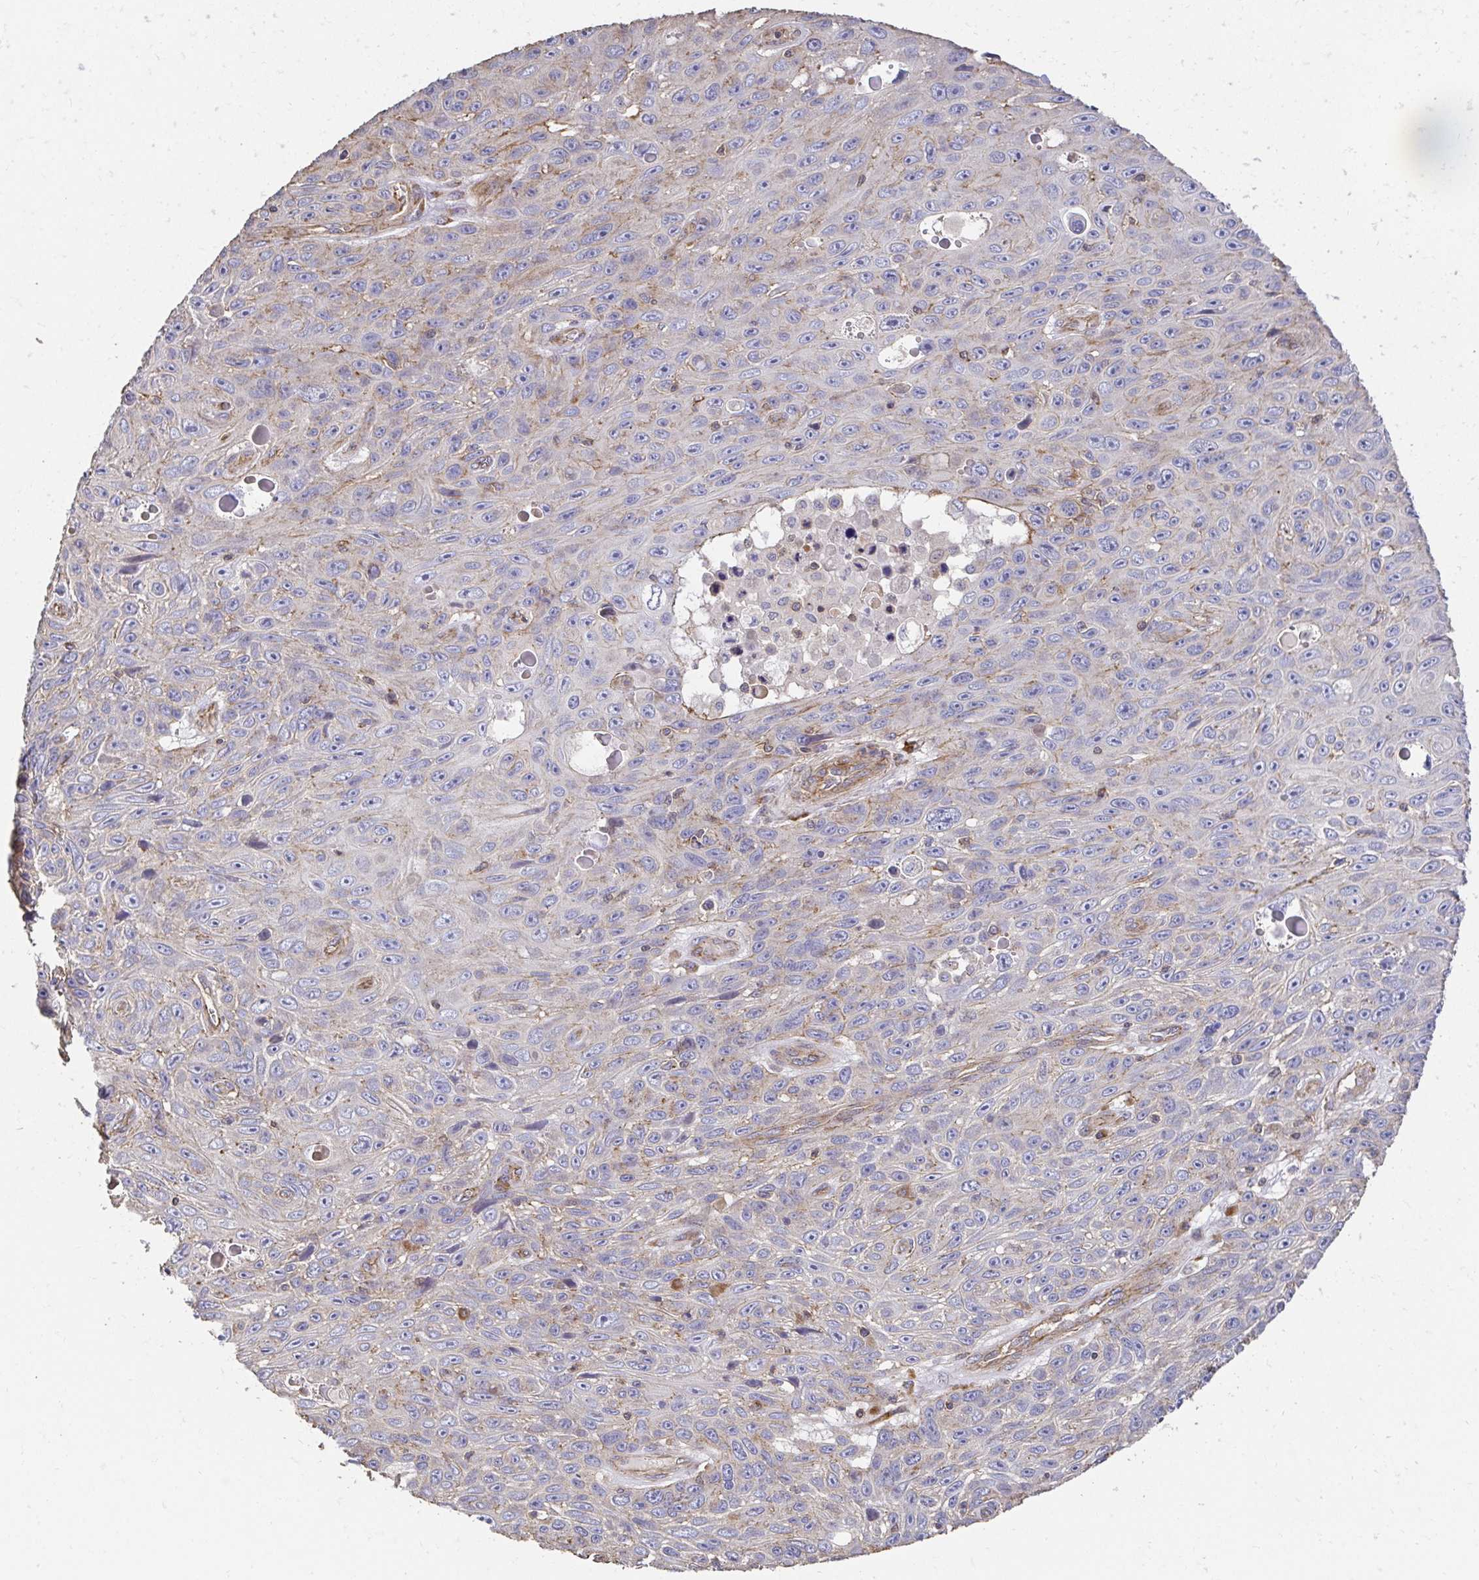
{"staining": {"intensity": "moderate", "quantity": "<25%", "location": "cytoplasmic/membranous"}, "tissue": "skin cancer", "cell_type": "Tumor cells", "image_type": "cancer", "snomed": [{"axis": "morphology", "description": "Squamous cell carcinoma, NOS"}, {"axis": "topography", "description": "Skin"}], "caption": "Human skin cancer (squamous cell carcinoma) stained with a protein marker shows moderate staining in tumor cells.", "gene": "APBB1", "patient": {"sex": "male", "age": 82}}